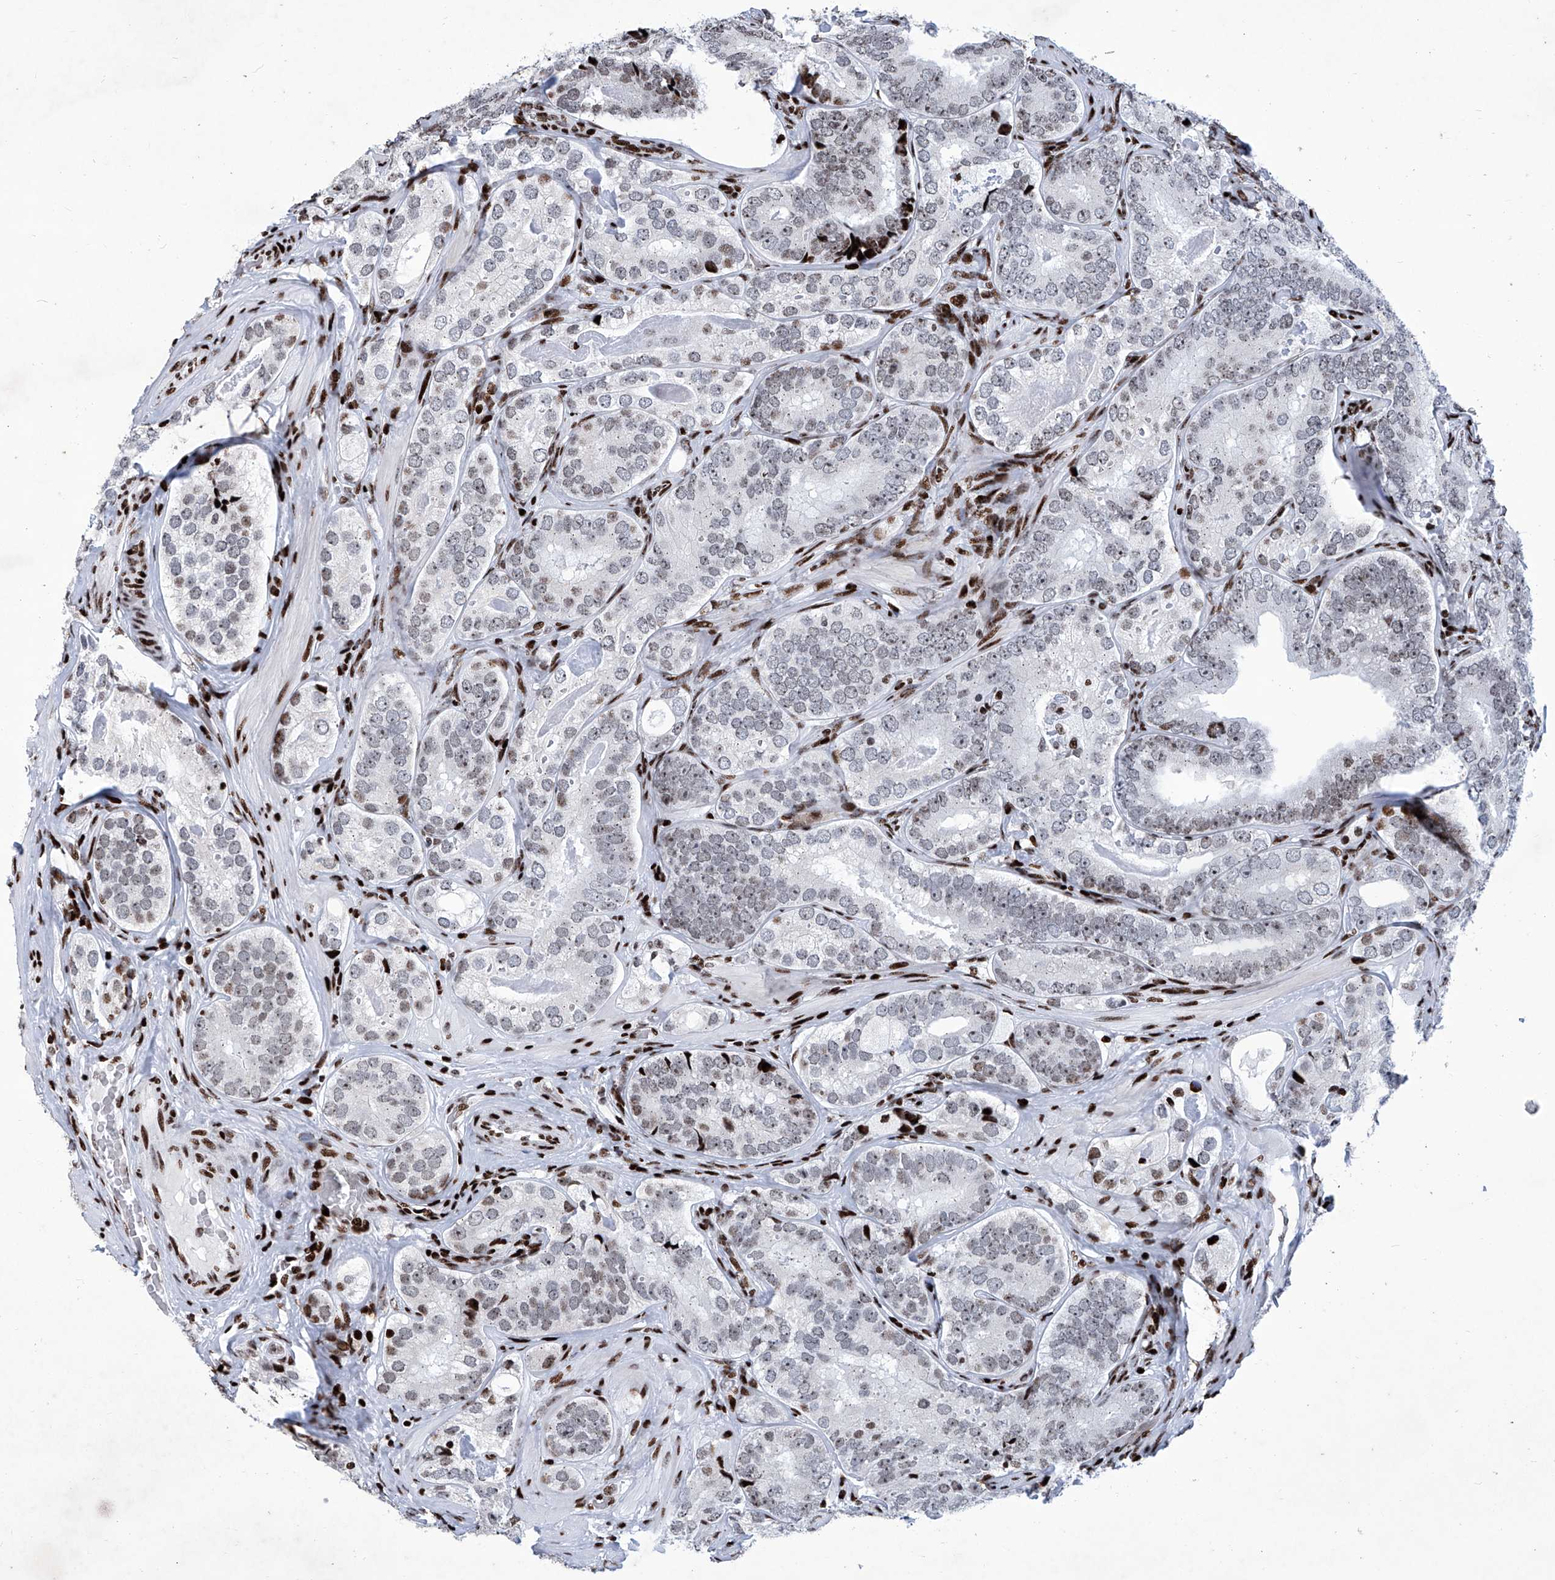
{"staining": {"intensity": "moderate", "quantity": "<25%", "location": "nuclear"}, "tissue": "prostate cancer", "cell_type": "Tumor cells", "image_type": "cancer", "snomed": [{"axis": "morphology", "description": "Adenocarcinoma, High grade"}, {"axis": "topography", "description": "Prostate"}], "caption": "Prostate cancer stained with a protein marker reveals moderate staining in tumor cells.", "gene": "HEY2", "patient": {"sex": "male", "age": 56}}